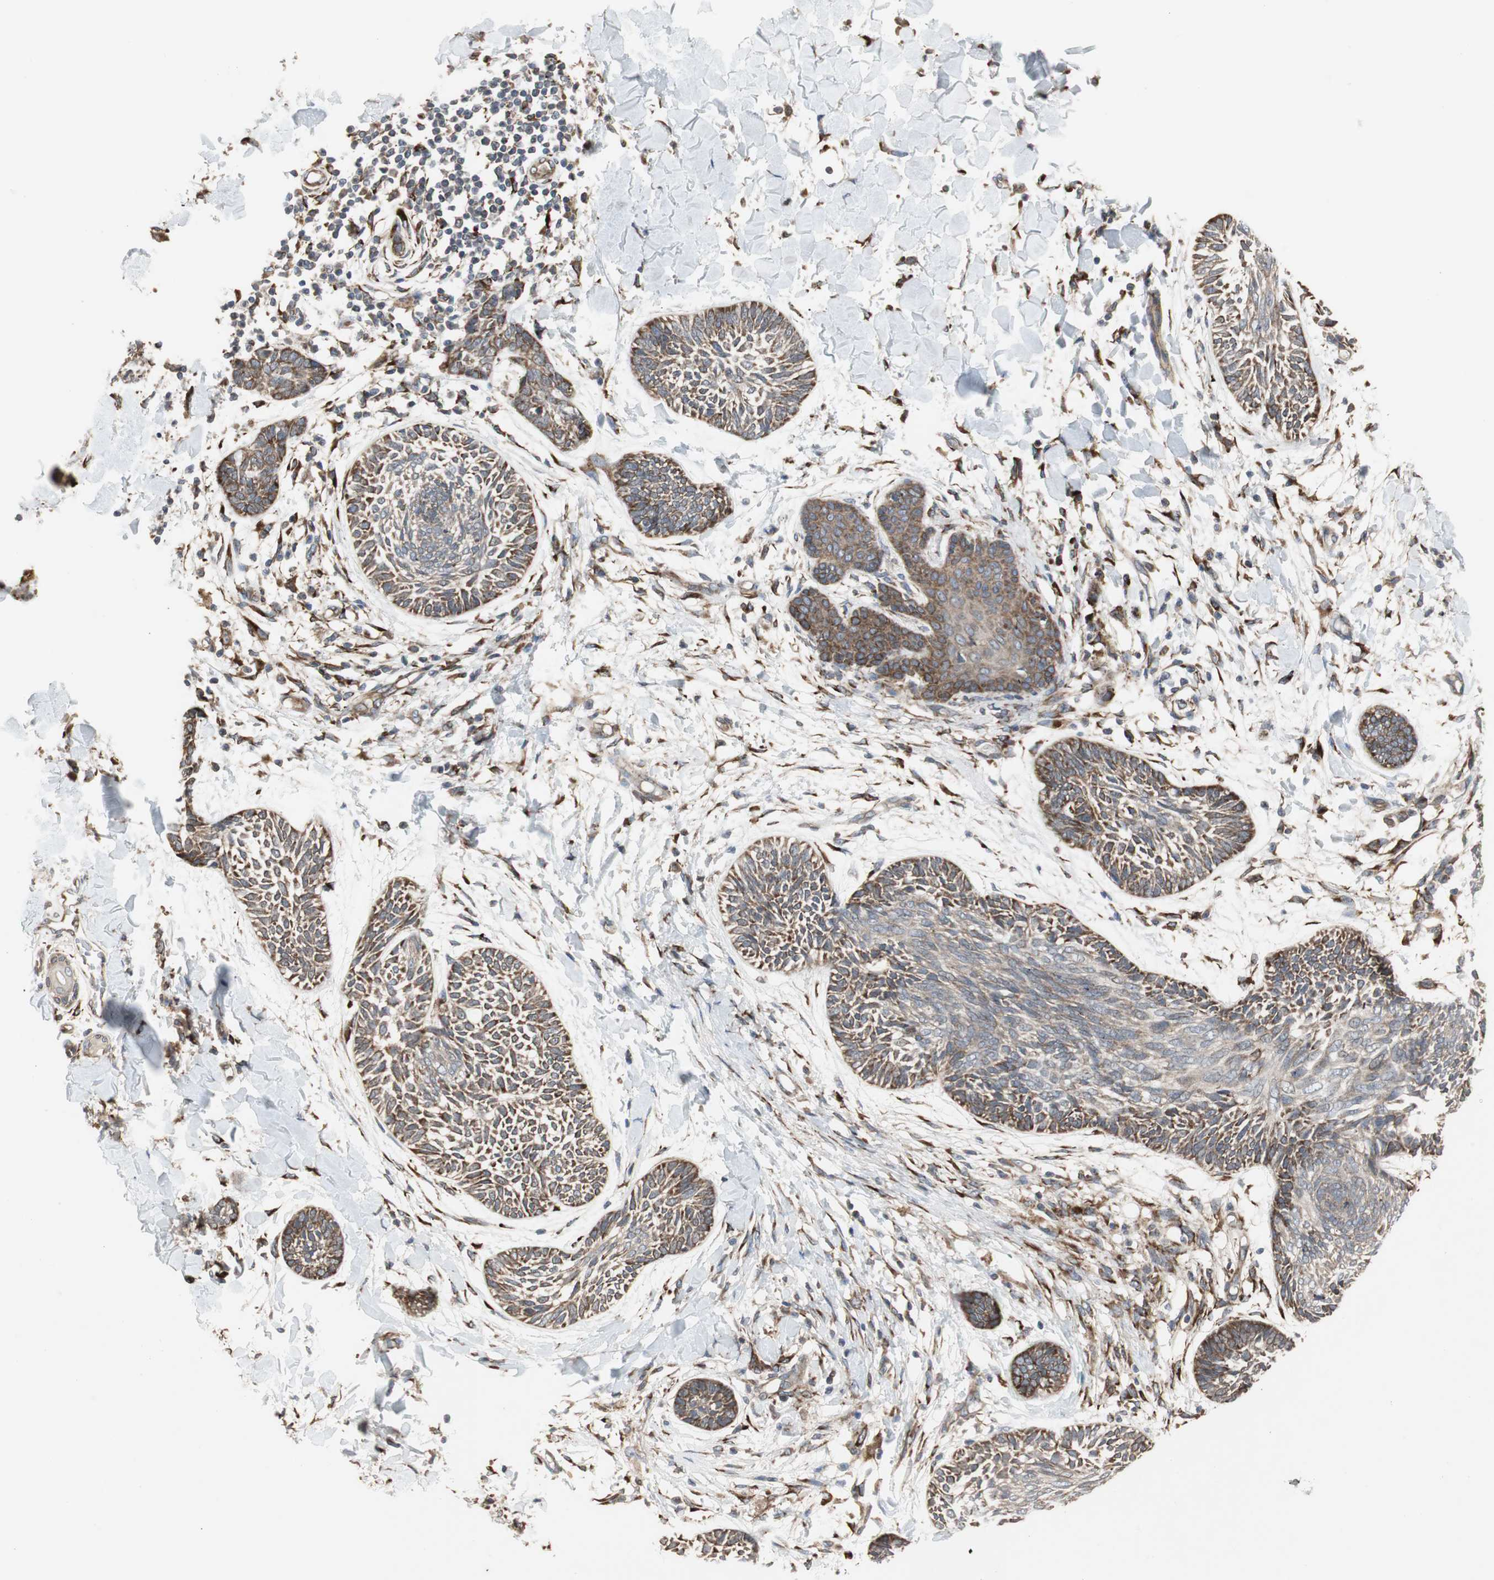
{"staining": {"intensity": "moderate", "quantity": ">75%", "location": "cytoplasmic/membranous"}, "tissue": "skin cancer", "cell_type": "Tumor cells", "image_type": "cancer", "snomed": [{"axis": "morphology", "description": "Papilloma, NOS"}, {"axis": "morphology", "description": "Basal cell carcinoma"}, {"axis": "topography", "description": "Skin"}], "caption": "About >75% of tumor cells in skin basal cell carcinoma reveal moderate cytoplasmic/membranous protein staining as visualized by brown immunohistochemical staining.", "gene": "H6PD", "patient": {"sex": "male", "age": 87}}